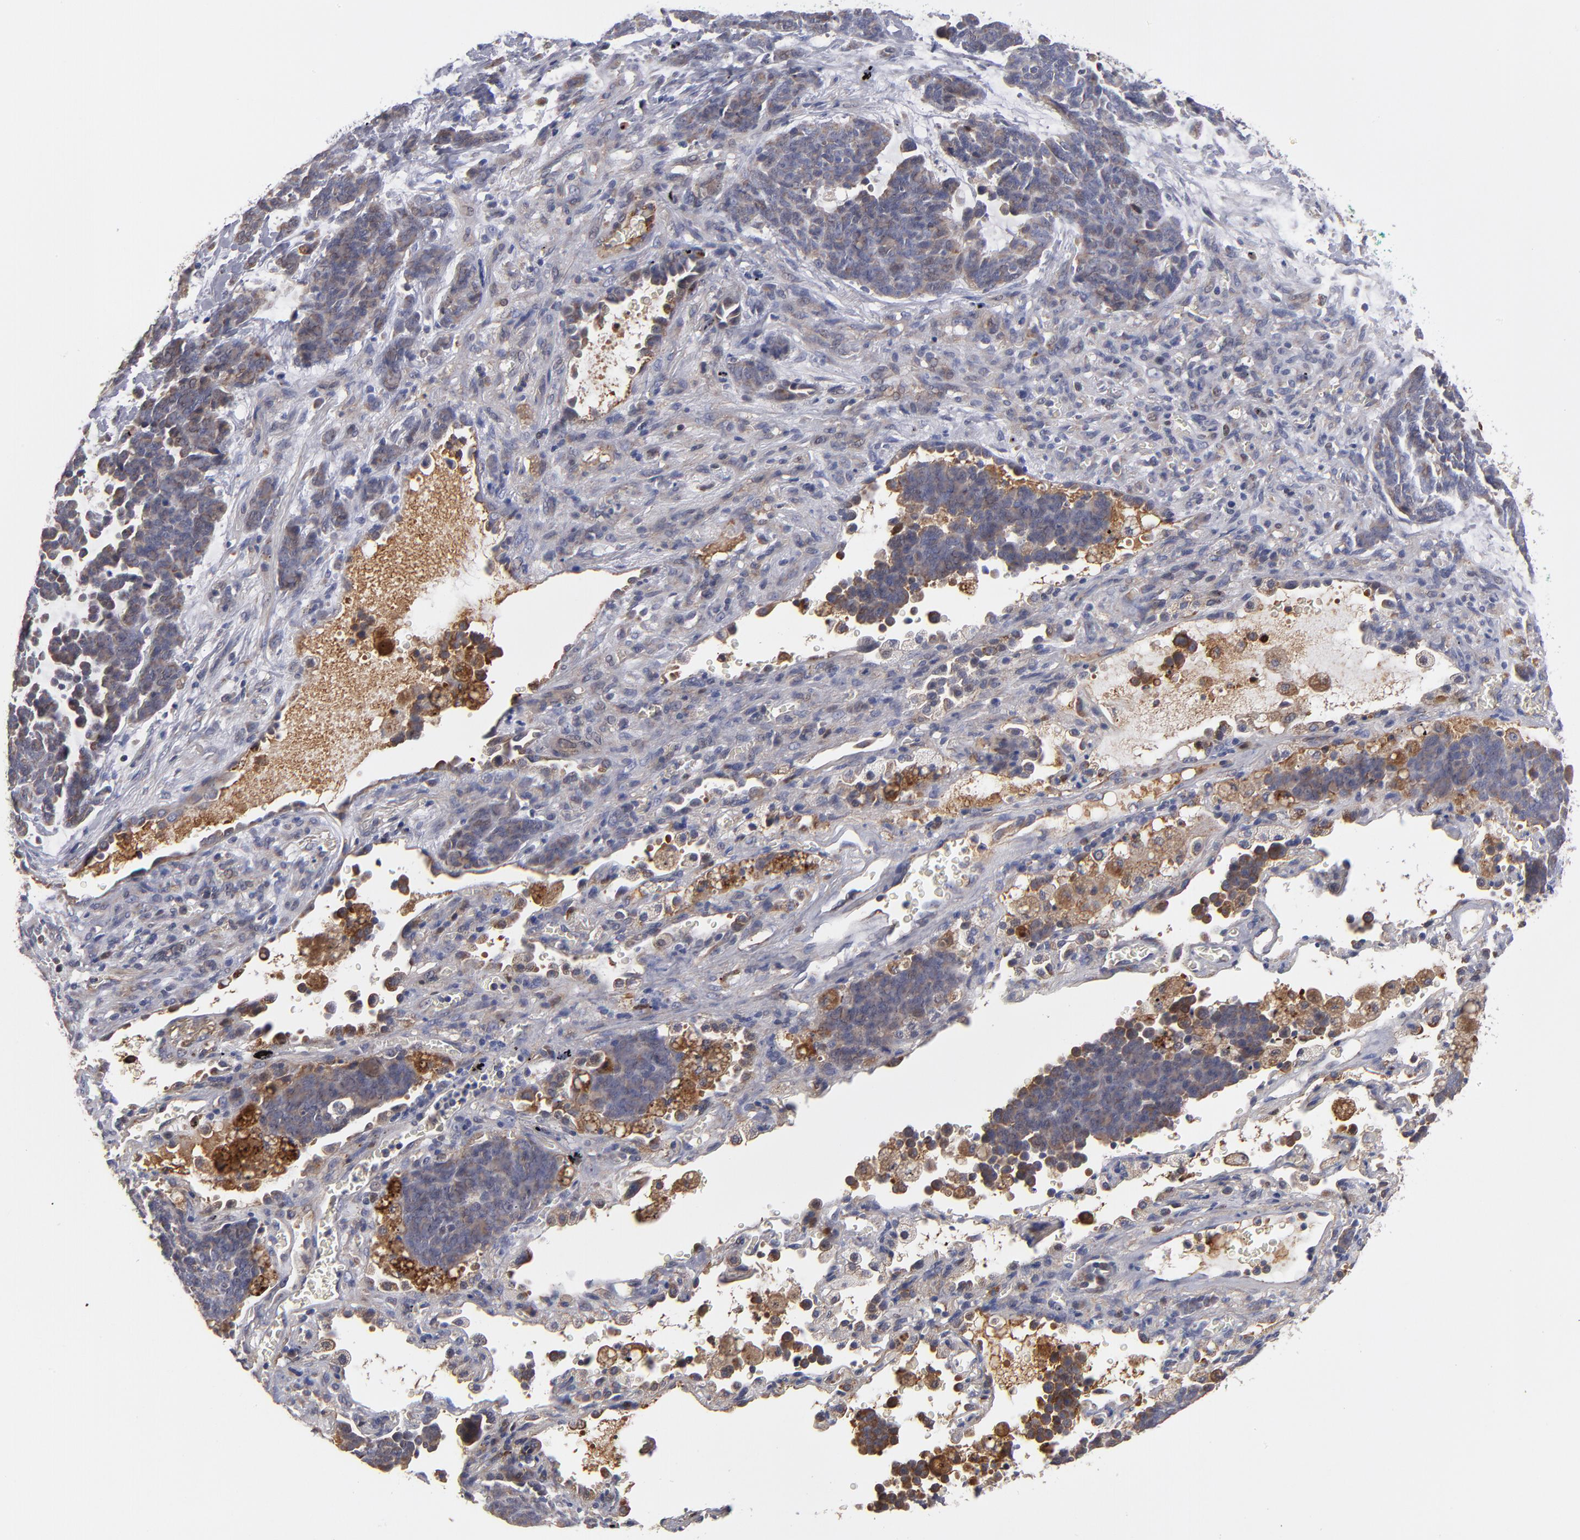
{"staining": {"intensity": "negative", "quantity": "none", "location": "none"}, "tissue": "lung cancer", "cell_type": "Tumor cells", "image_type": "cancer", "snomed": [{"axis": "morphology", "description": "Neoplasm, malignant, NOS"}, {"axis": "topography", "description": "Lung"}], "caption": "Lung cancer (malignant neoplasm) stained for a protein using immunohistochemistry (IHC) demonstrates no expression tumor cells.", "gene": "EXD2", "patient": {"sex": "female", "age": 58}}